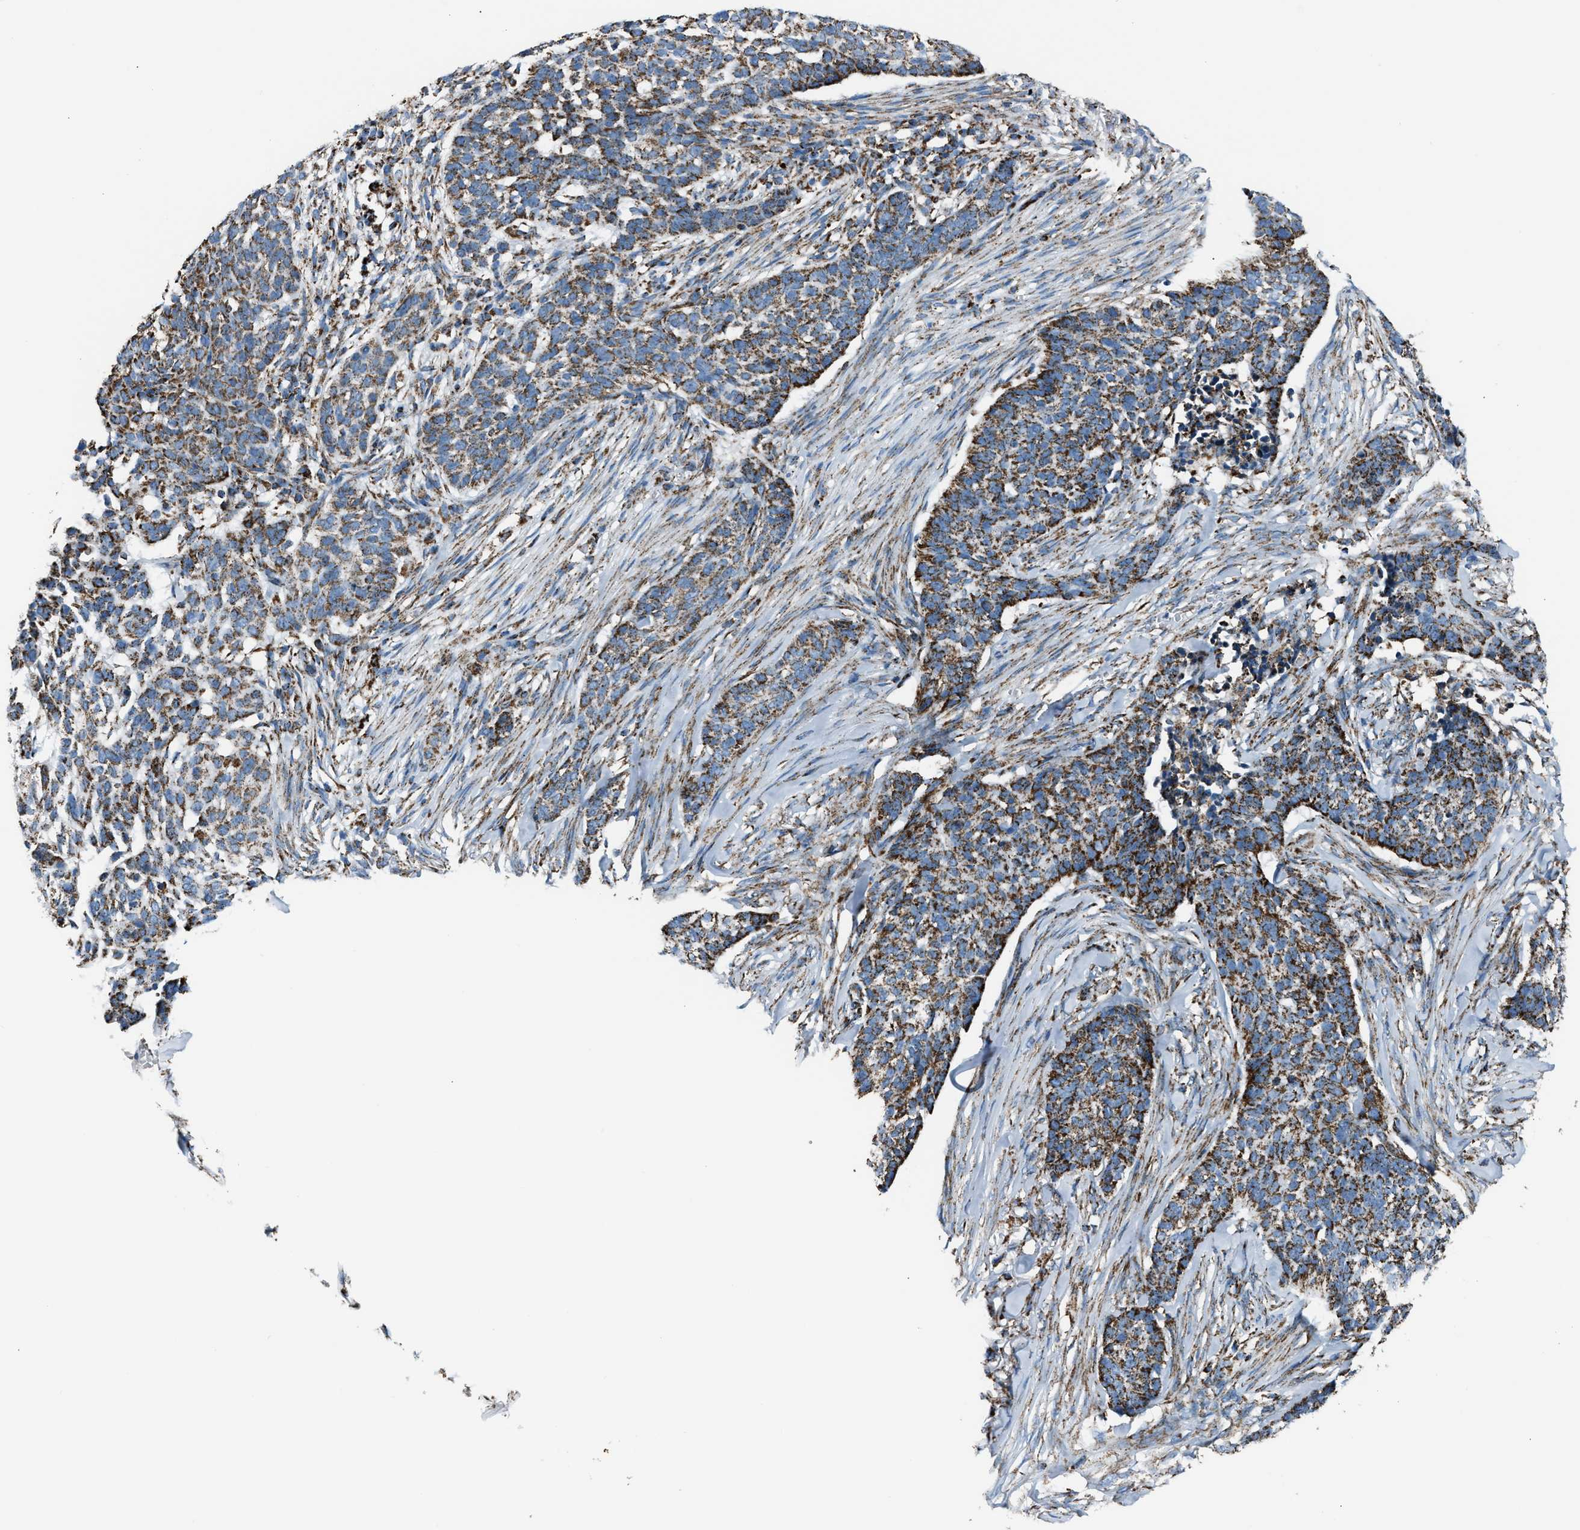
{"staining": {"intensity": "strong", "quantity": ">75%", "location": "cytoplasmic/membranous"}, "tissue": "skin cancer", "cell_type": "Tumor cells", "image_type": "cancer", "snomed": [{"axis": "morphology", "description": "Basal cell carcinoma"}, {"axis": "topography", "description": "Skin"}], "caption": "An immunohistochemistry (IHC) image of tumor tissue is shown. Protein staining in brown highlights strong cytoplasmic/membranous positivity in skin cancer (basal cell carcinoma) within tumor cells.", "gene": "MDH2", "patient": {"sex": "male", "age": 85}}